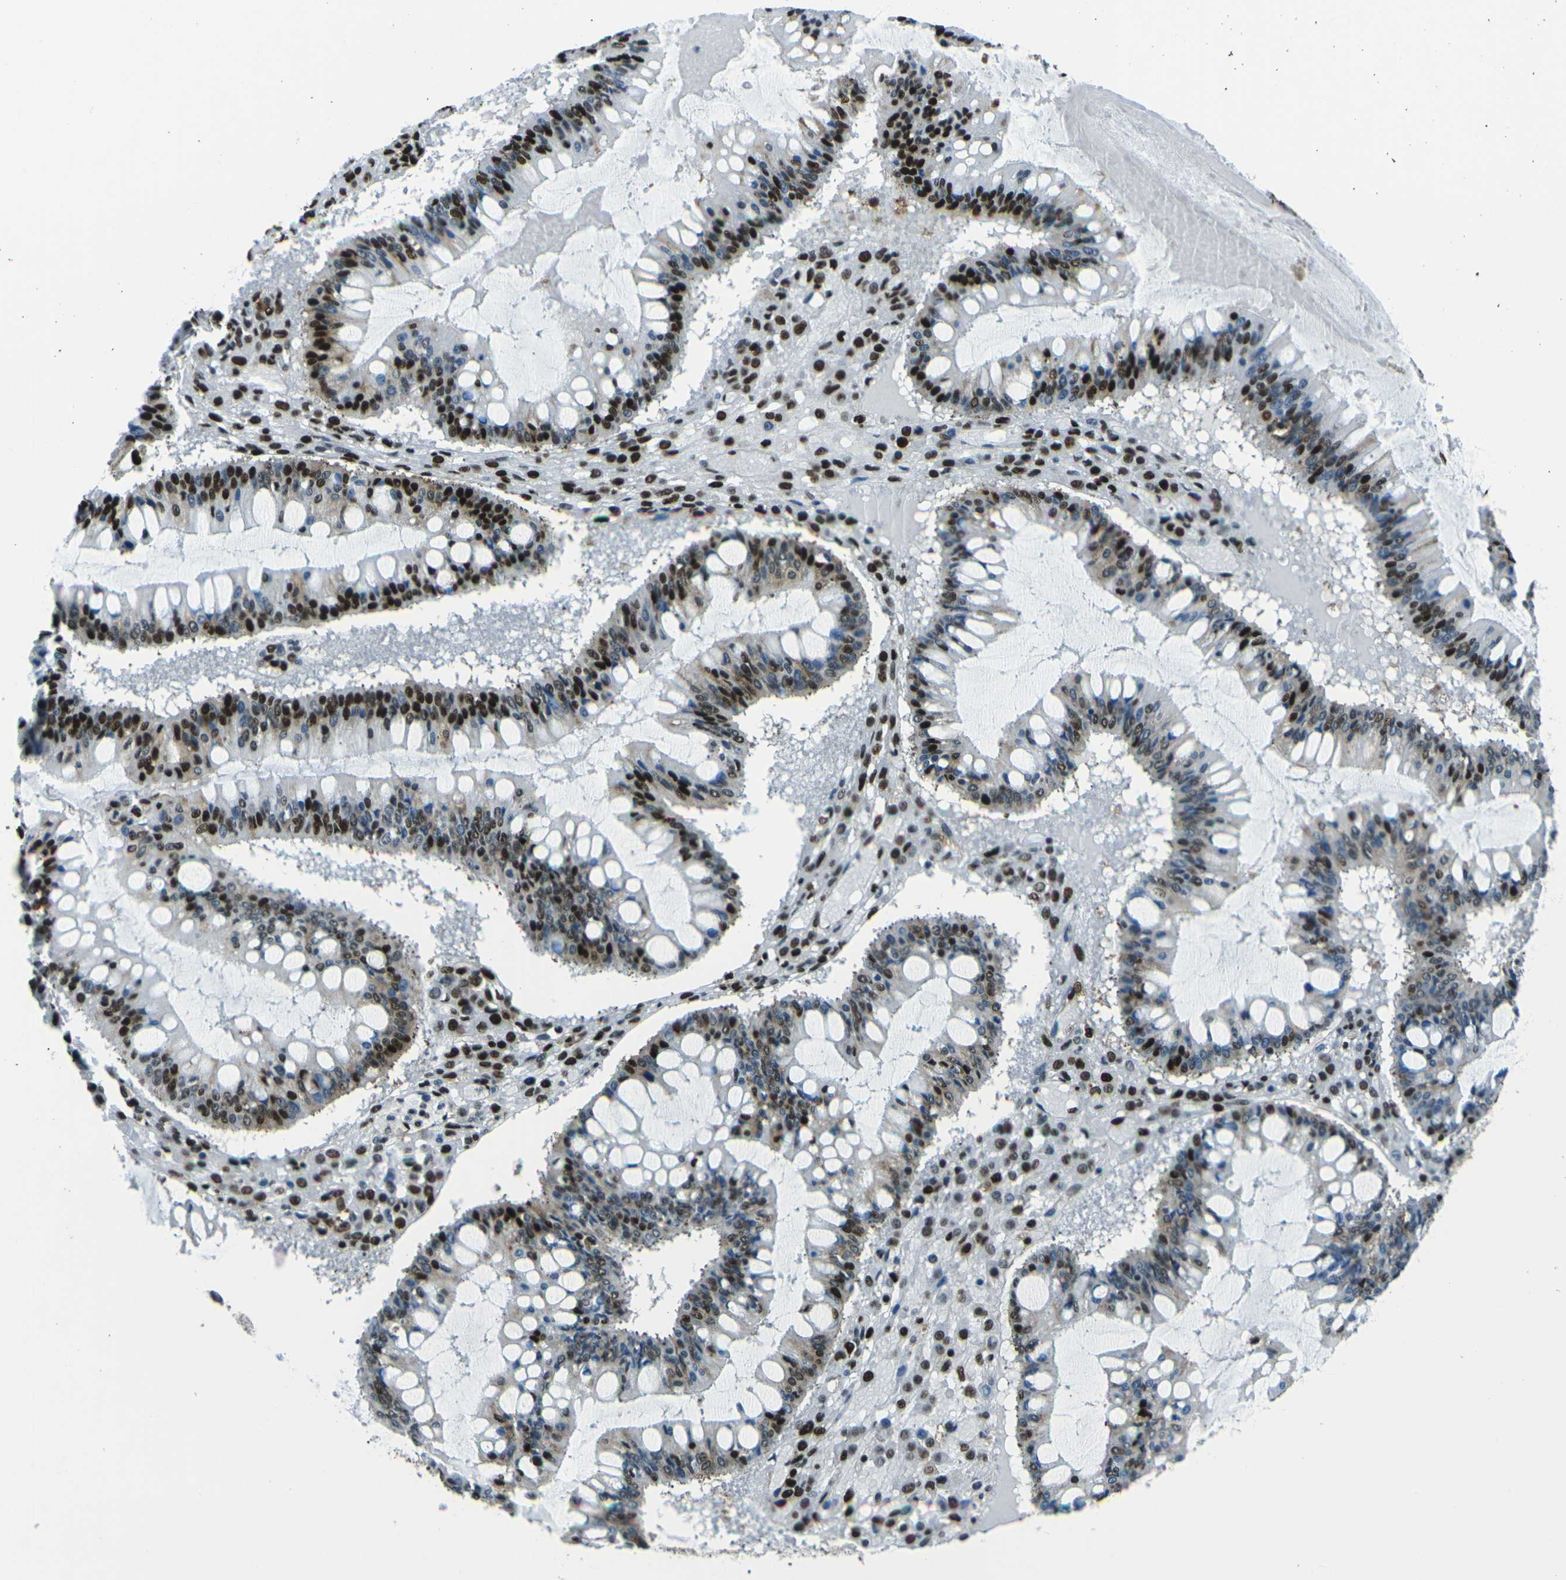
{"staining": {"intensity": "strong", "quantity": "25%-75%", "location": "nuclear"}, "tissue": "ovarian cancer", "cell_type": "Tumor cells", "image_type": "cancer", "snomed": [{"axis": "morphology", "description": "Cystadenocarcinoma, mucinous, NOS"}, {"axis": "topography", "description": "Ovary"}], "caption": "Ovarian mucinous cystadenocarcinoma stained with a brown dye shows strong nuclear positive expression in about 25%-75% of tumor cells.", "gene": "HNRNPL", "patient": {"sex": "female", "age": 73}}